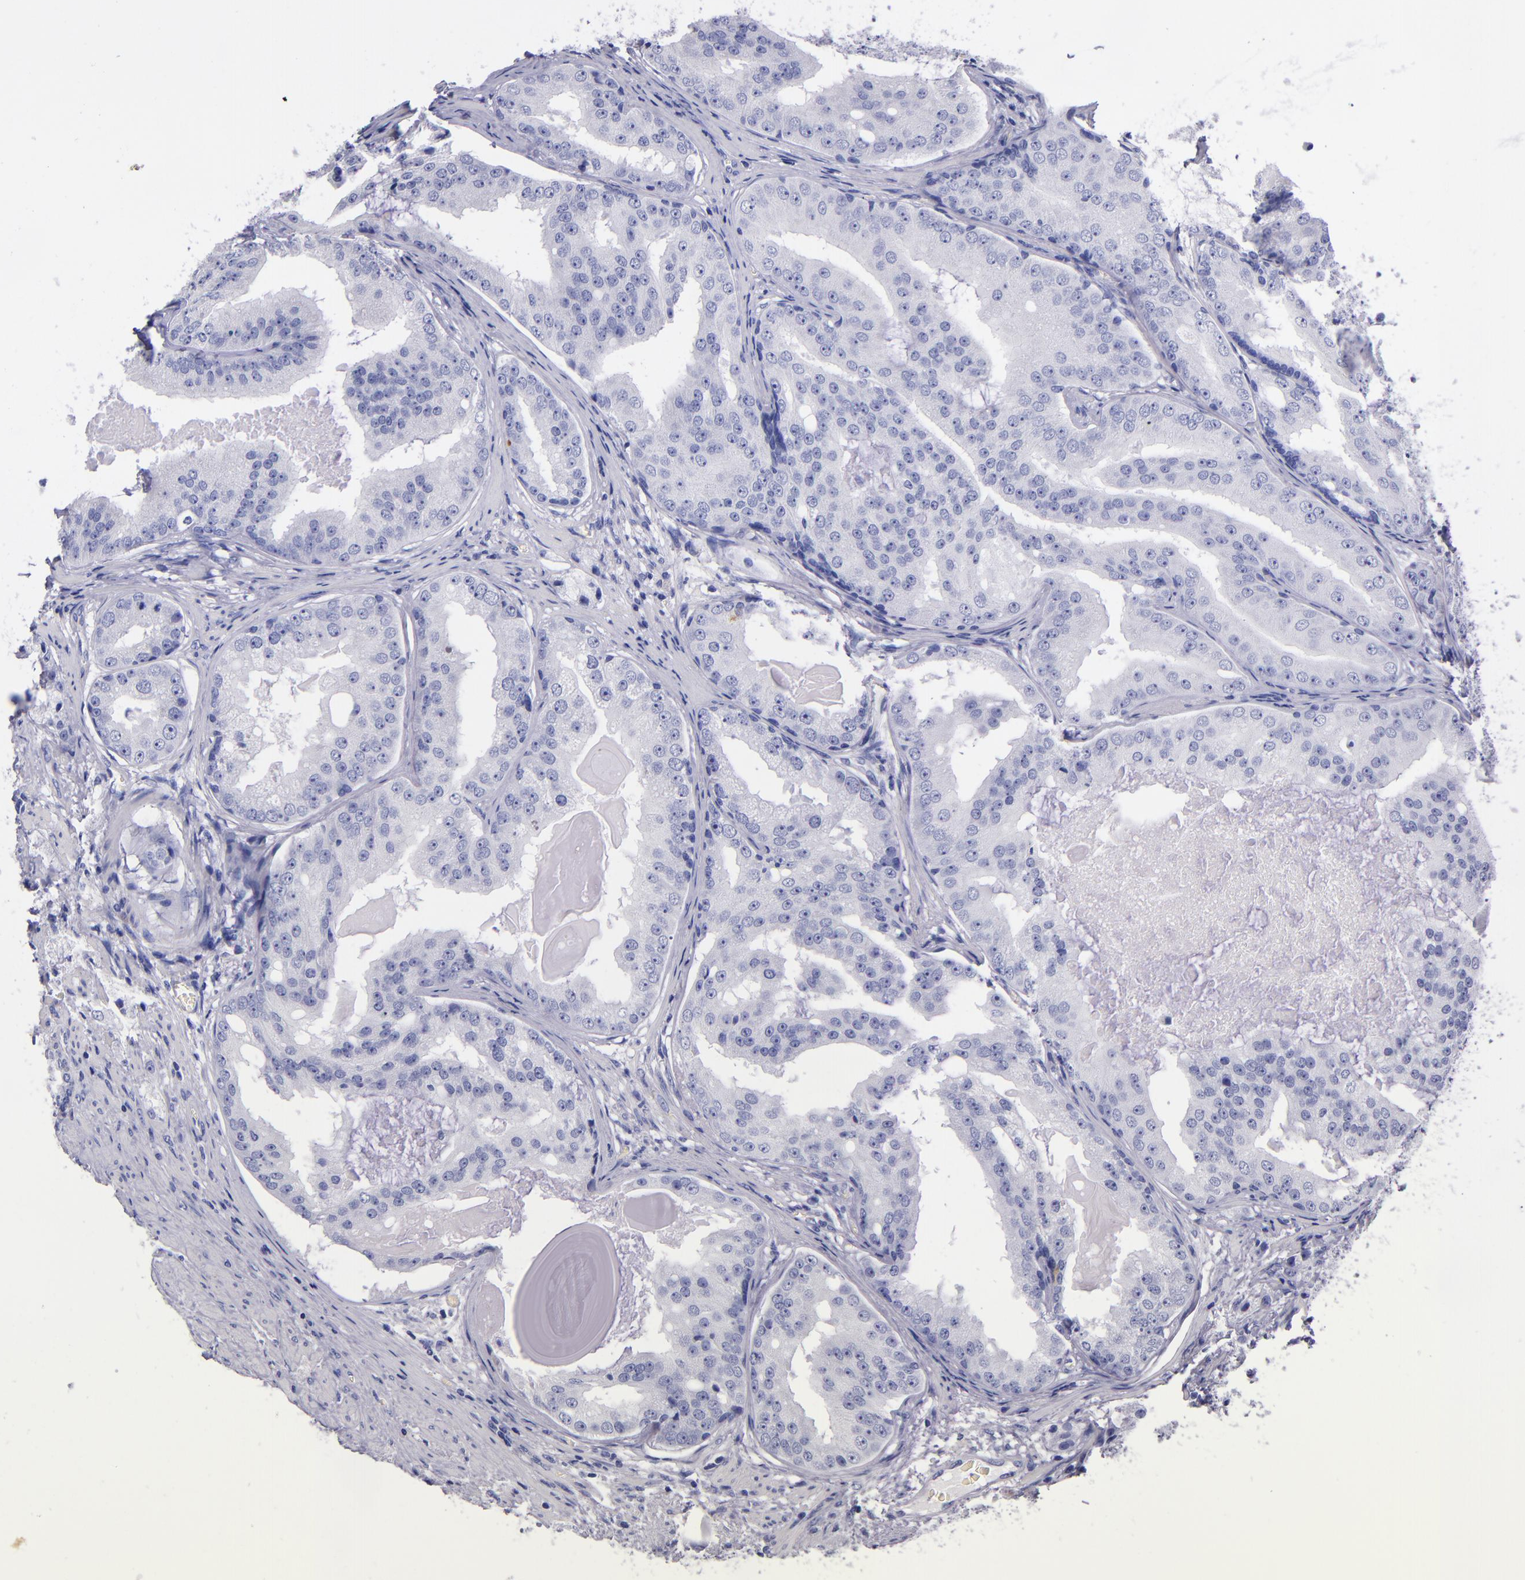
{"staining": {"intensity": "negative", "quantity": "none", "location": "none"}, "tissue": "prostate cancer", "cell_type": "Tumor cells", "image_type": "cancer", "snomed": [{"axis": "morphology", "description": "Adenocarcinoma, High grade"}, {"axis": "topography", "description": "Prostate"}], "caption": "Tumor cells are negative for brown protein staining in prostate cancer. Nuclei are stained in blue.", "gene": "SV2A", "patient": {"sex": "male", "age": 68}}